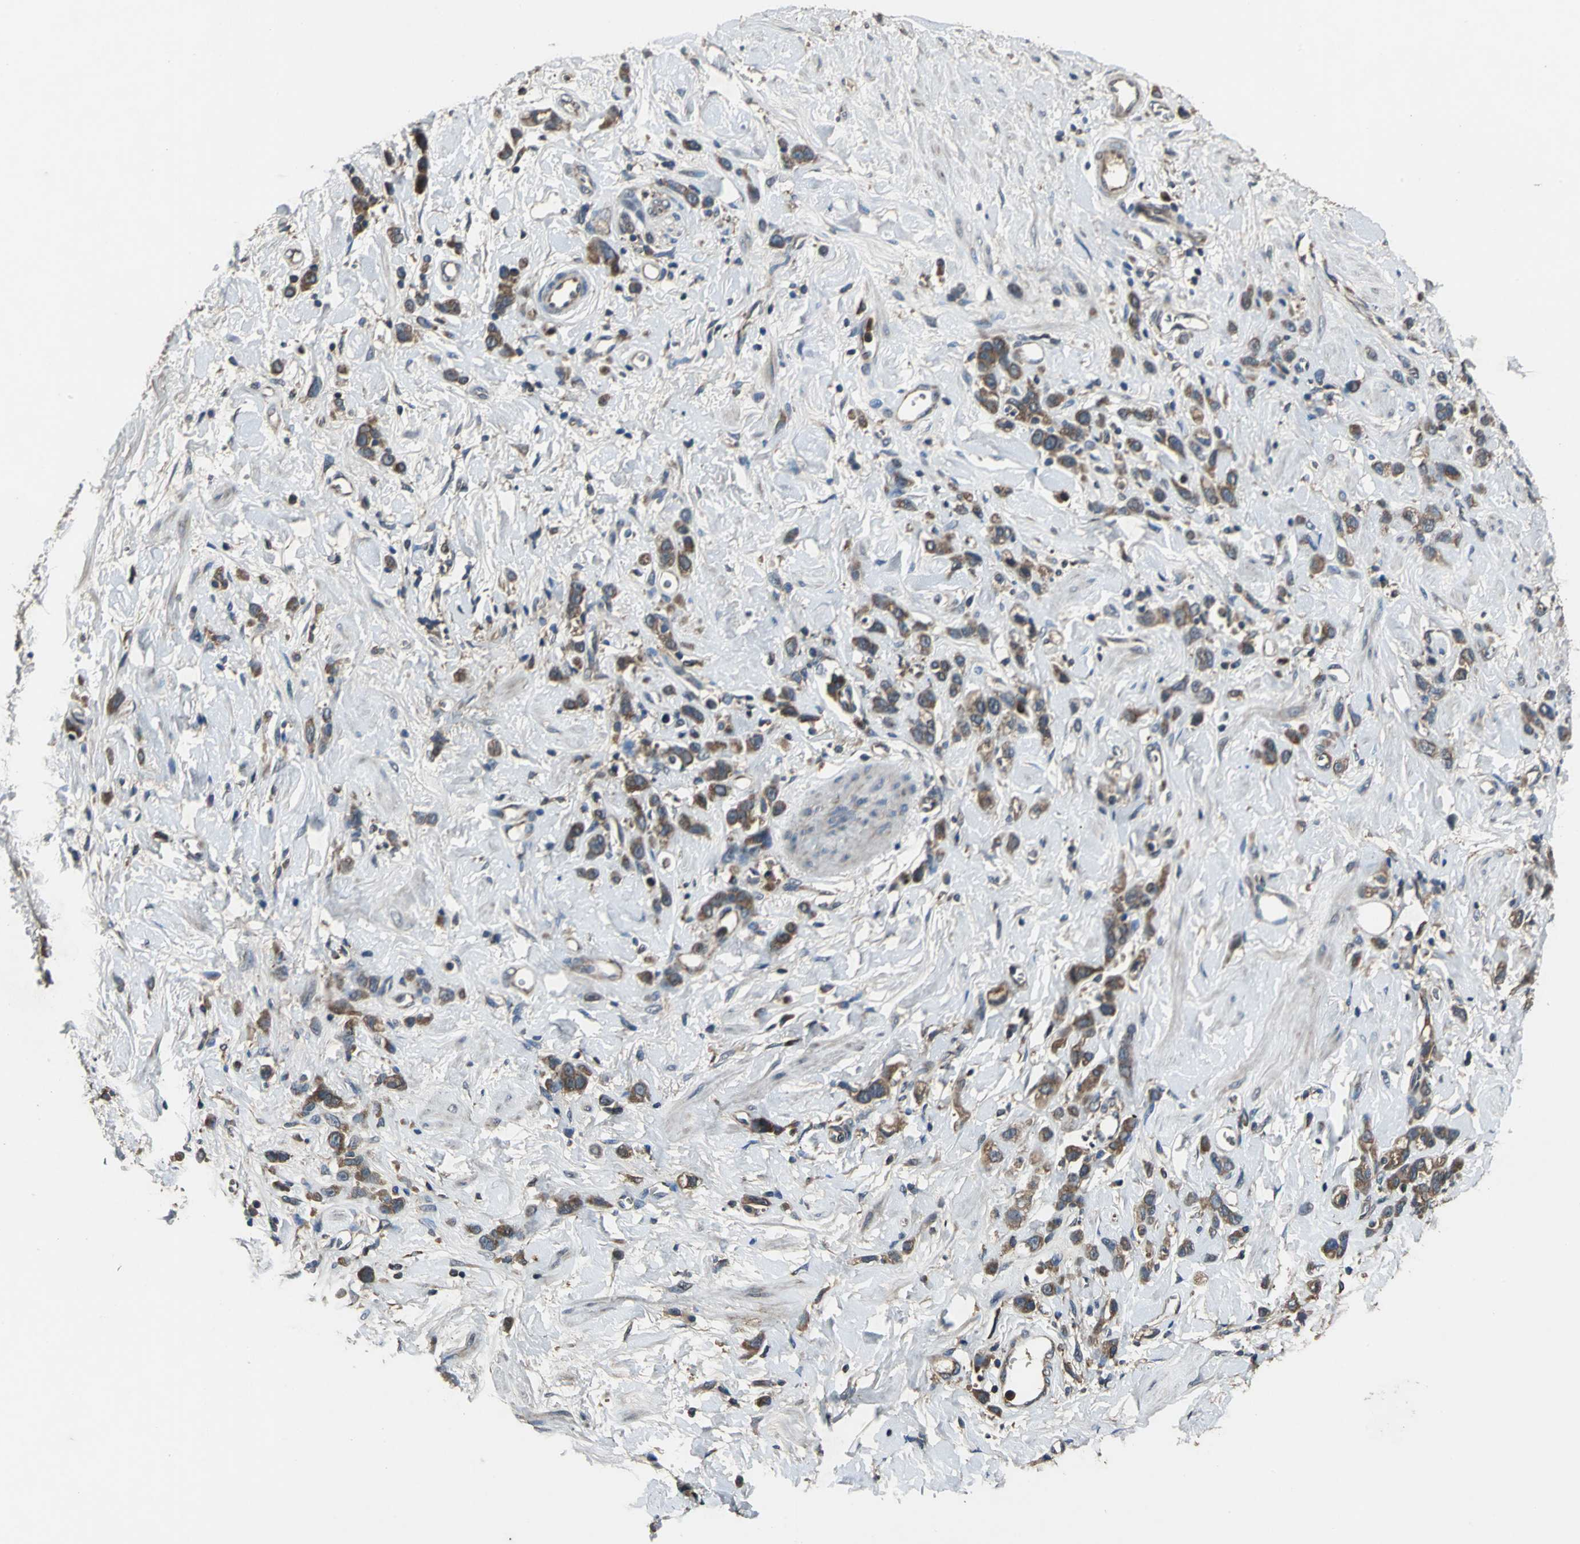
{"staining": {"intensity": "strong", "quantity": ">75%", "location": "cytoplasmic/membranous"}, "tissue": "stomach cancer", "cell_type": "Tumor cells", "image_type": "cancer", "snomed": [{"axis": "morphology", "description": "Normal tissue, NOS"}, {"axis": "morphology", "description": "Adenocarcinoma, NOS"}, {"axis": "topography", "description": "Stomach"}], "caption": "Protein expression analysis of stomach cancer displays strong cytoplasmic/membranous positivity in approximately >75% of tumor cells. (DAB = brown stain, brightfield microscopy at high magnification).", "gene": "ZNF608", "patient": {"sex": "male", "age": 82}}